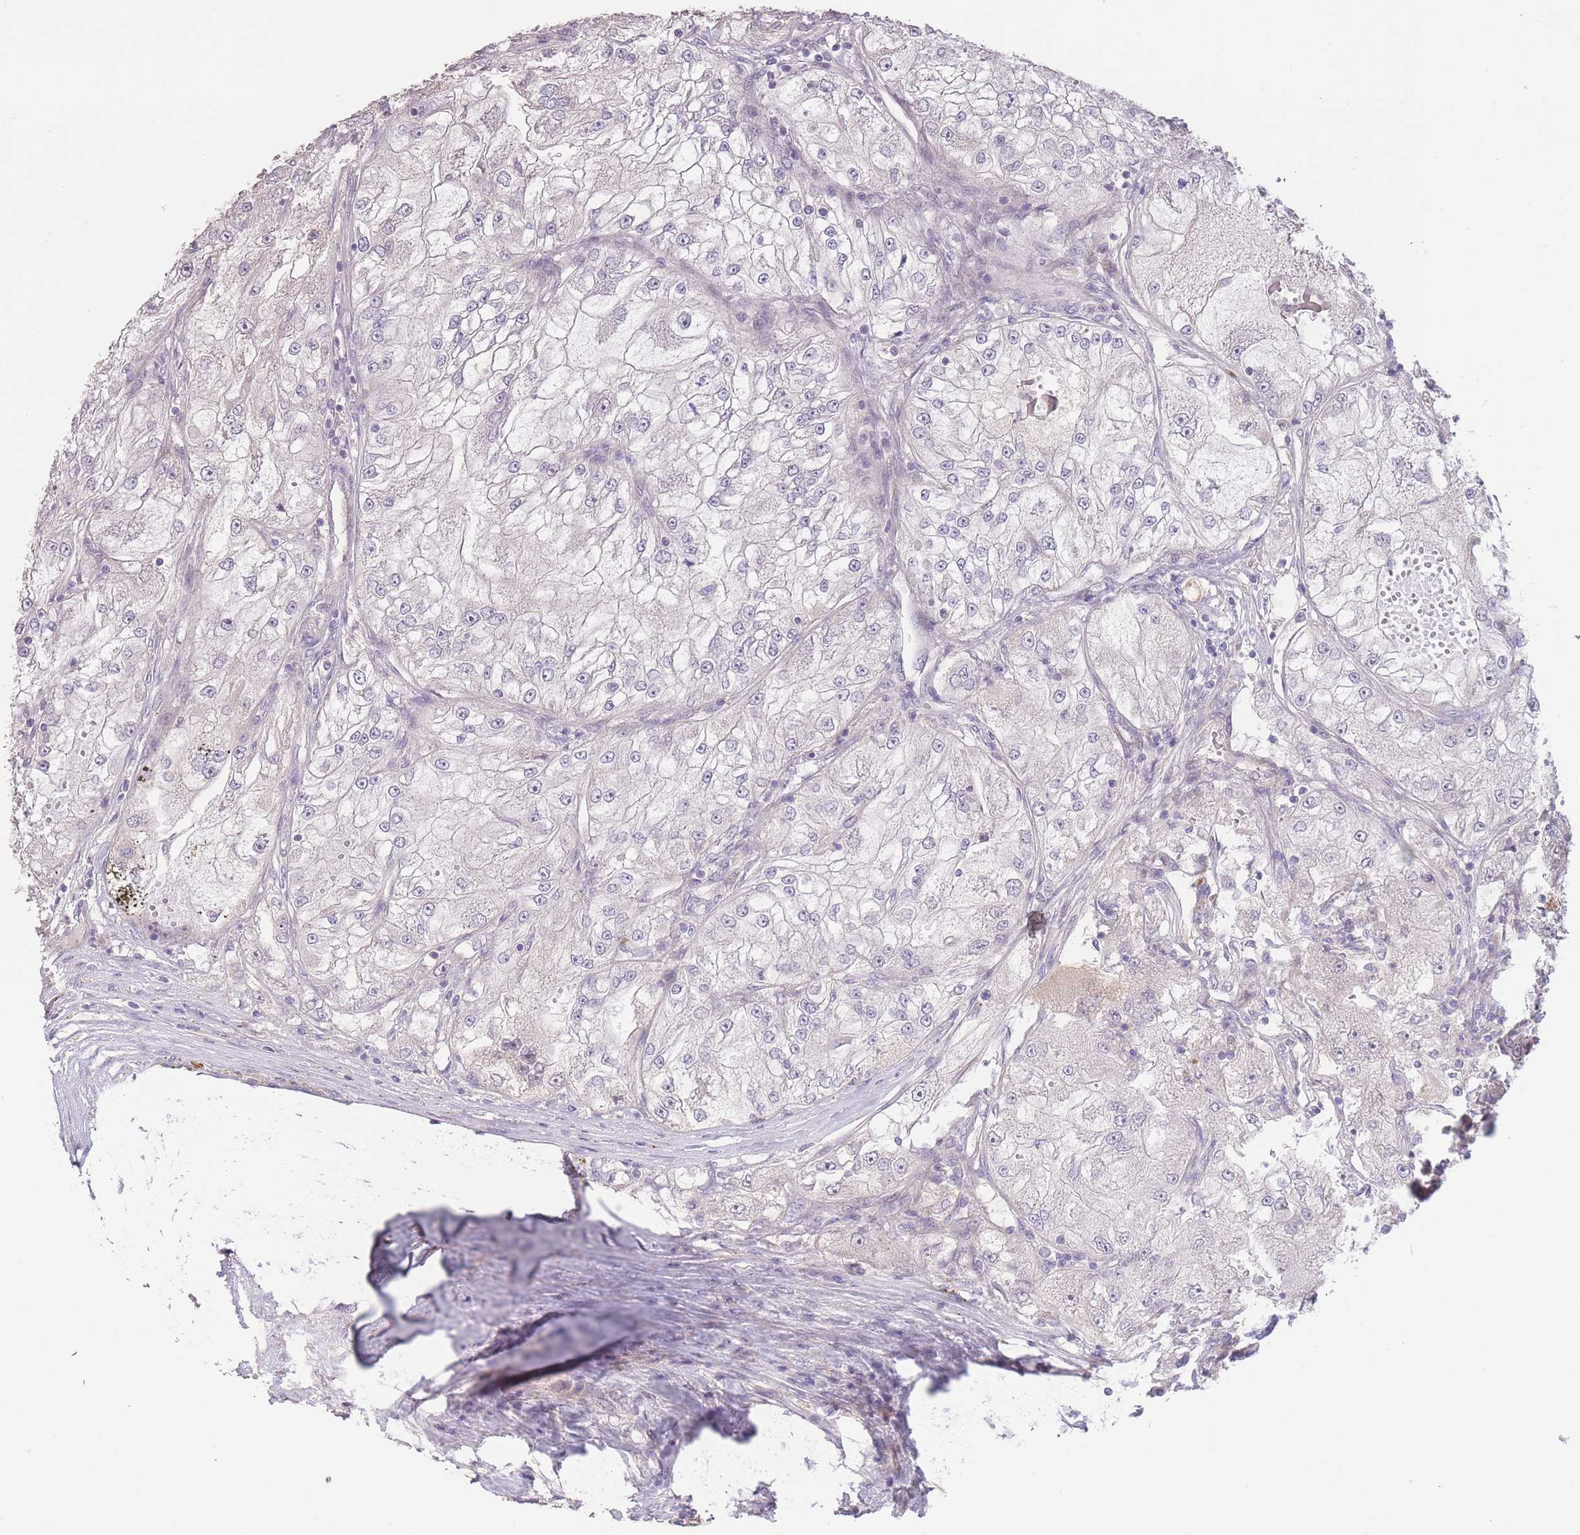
{"staining": {"intensity": "negative", "quantity": "none", "location": "none"}, "tissue": "renal cancer", "cell_type": "Tumor cells", "image_type": "cancer", "snomed": [{"axis": "morphology", "description": "Adenocarcinoma, NOS"}, {"axis": "topography", "description": "Kidney"}], "caption": "This is an immunohistochemistry (IHC) photomicrograph of renal cancer (adenocarcinoma). There is no expression in tumor cells.", "gene": "RSPH10B", "patient": {"sex": "female", "age": 72}}